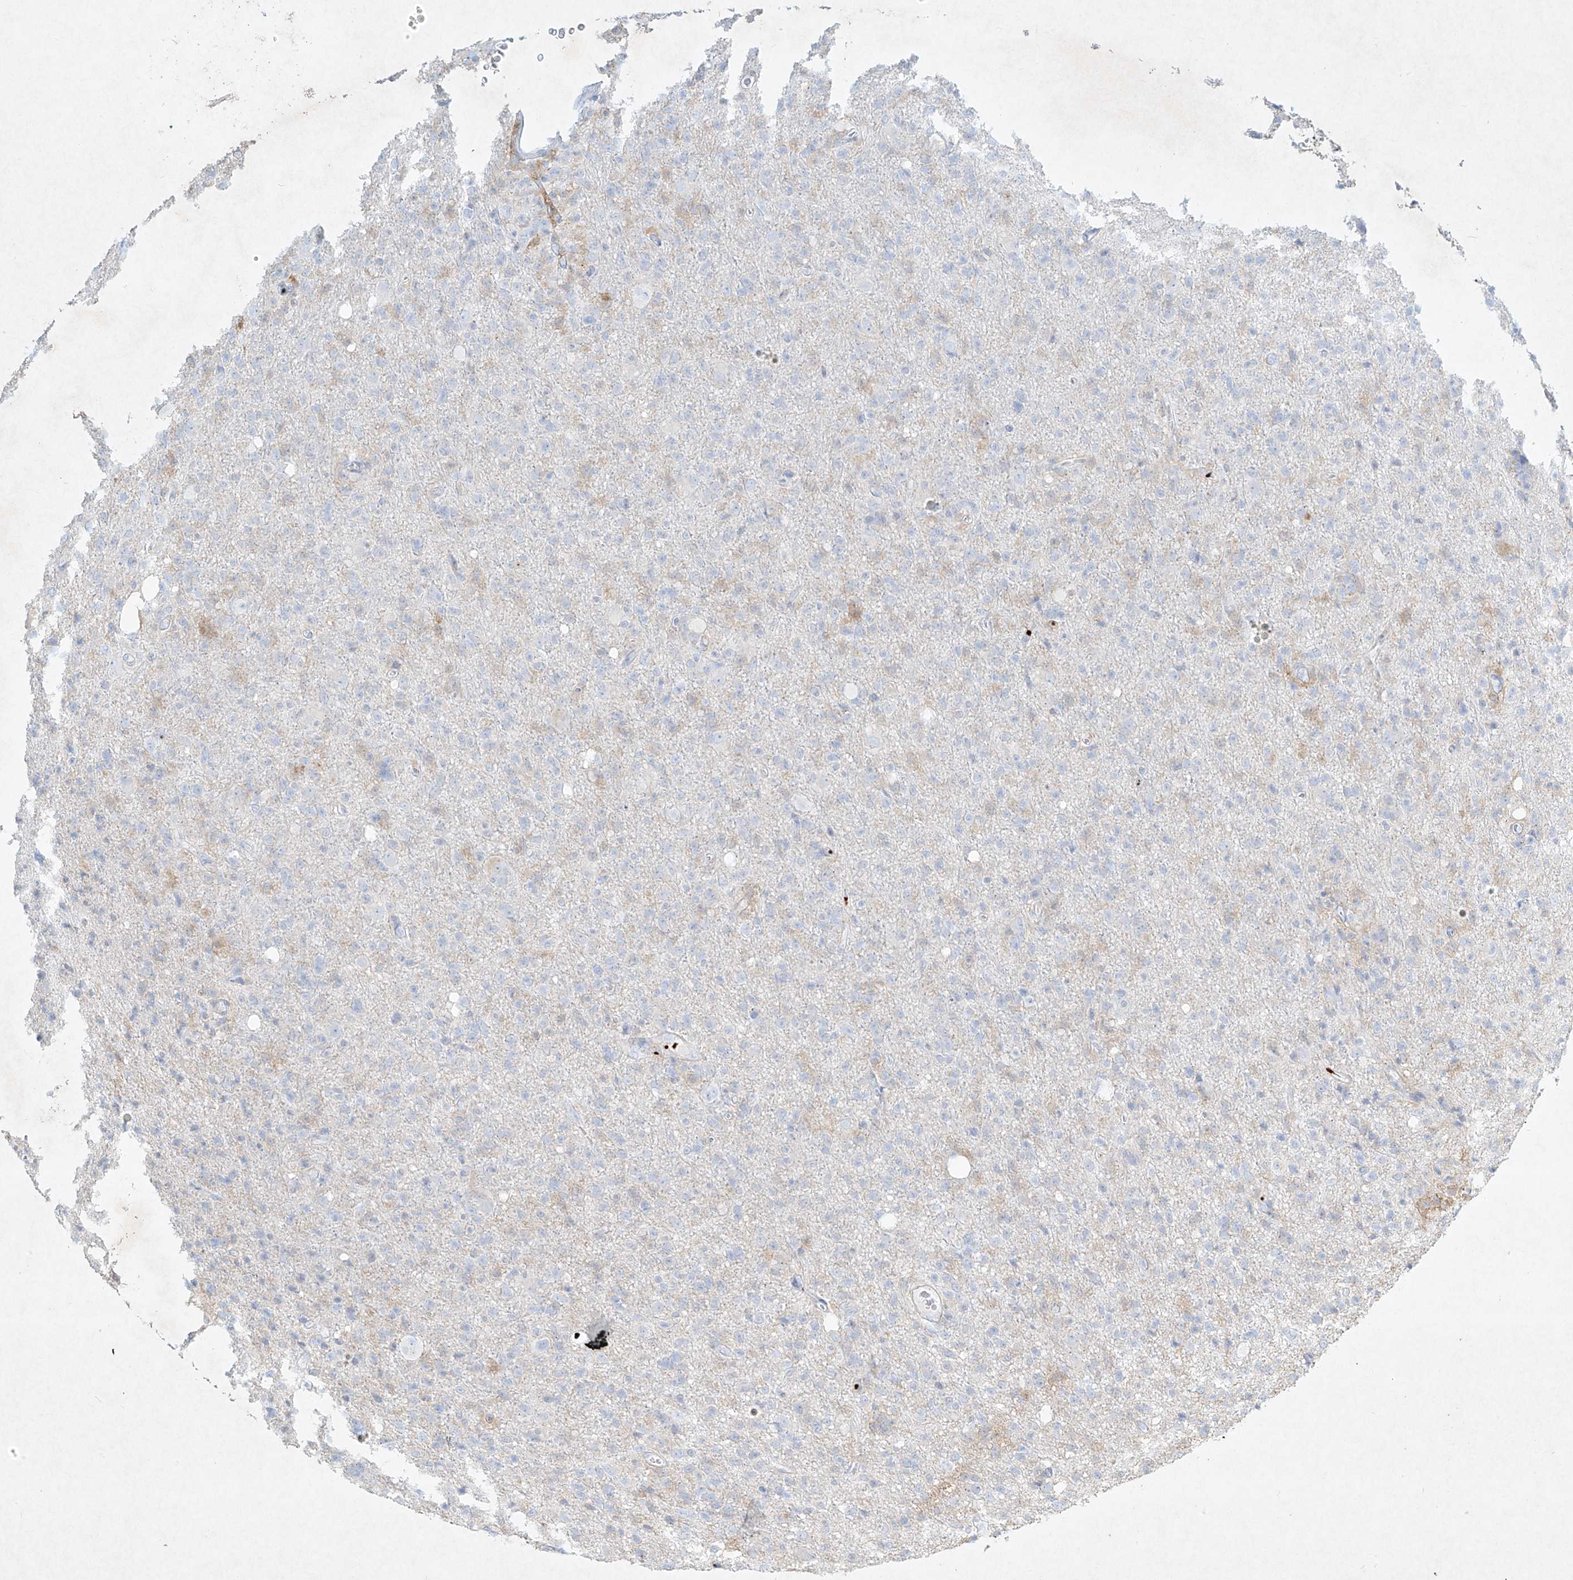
{"staining": {"intensity": "negative", "quantity": "none", "location": "none"}, "tissue": "glioma", "cell_type": "Tumor cells", "image_type": "cancer", "snomed": [{"axis": "morphology", "description": "Glioma, malignant, High grade"}, {"axis": "topography", "description": "Brain"}], "caption": "Immunohistochemistry (IHC) histopathology image of neoplastic tissue: glioma stained with DAB shows no significant protein positivity in tumor cells. Nuclei are stained in blue.", "gene": "PLEK", "patient": {"sex": "female", "age": 57}}